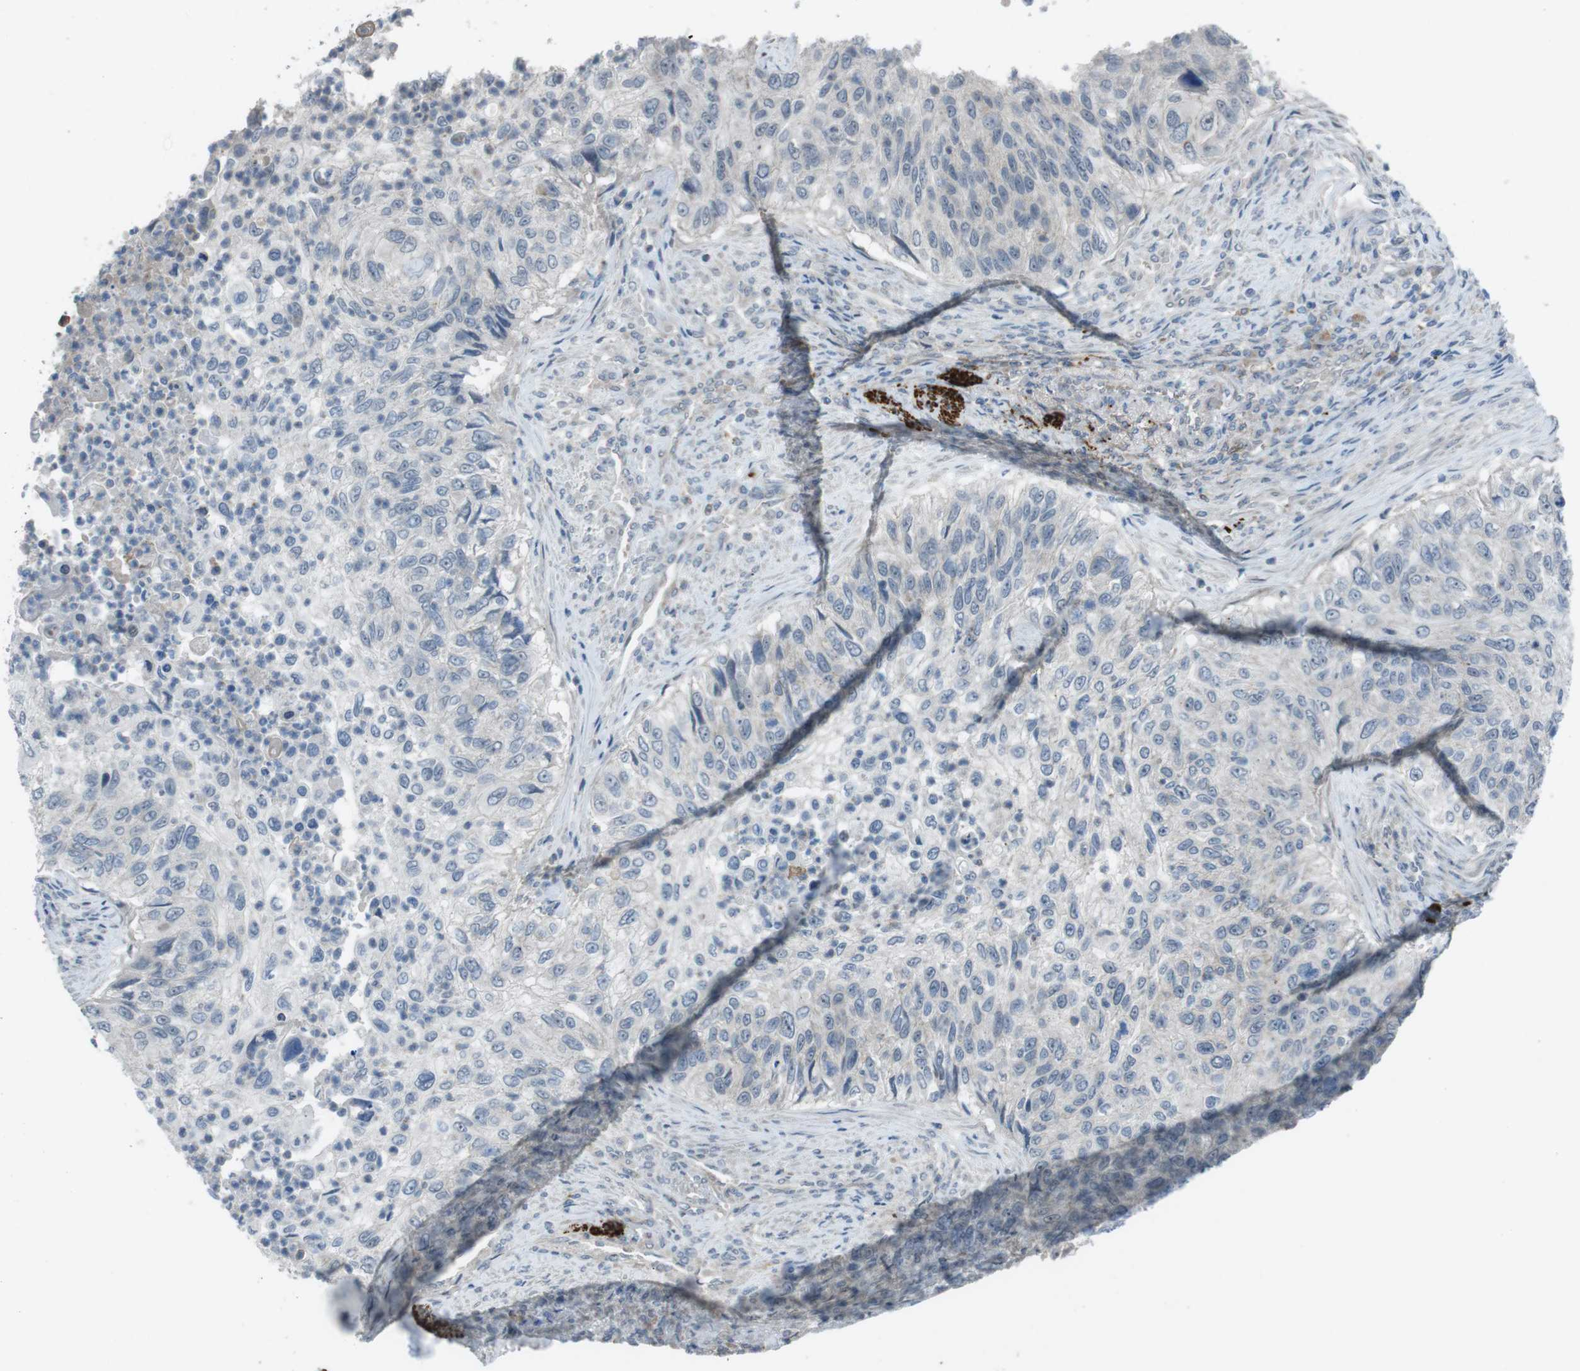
{"staining": {"intensity": "negative", "quantity": "none", "location": "none"}, "tissue": "urothelial cancer", "cell_type": "Tumor cells", "image_type": "cancer", "snomed": [{"axis": "morphology", "description": "Urothelial carcinoma, High grade"}, {"axis": "topography", "description": "Urinary bladder"}], "caption": "There is no significant staining in tumor cells of urothelial carcinoma (high-grade).", "gene": "ANK2", "patient": {"sex": "female", "age": 60}}